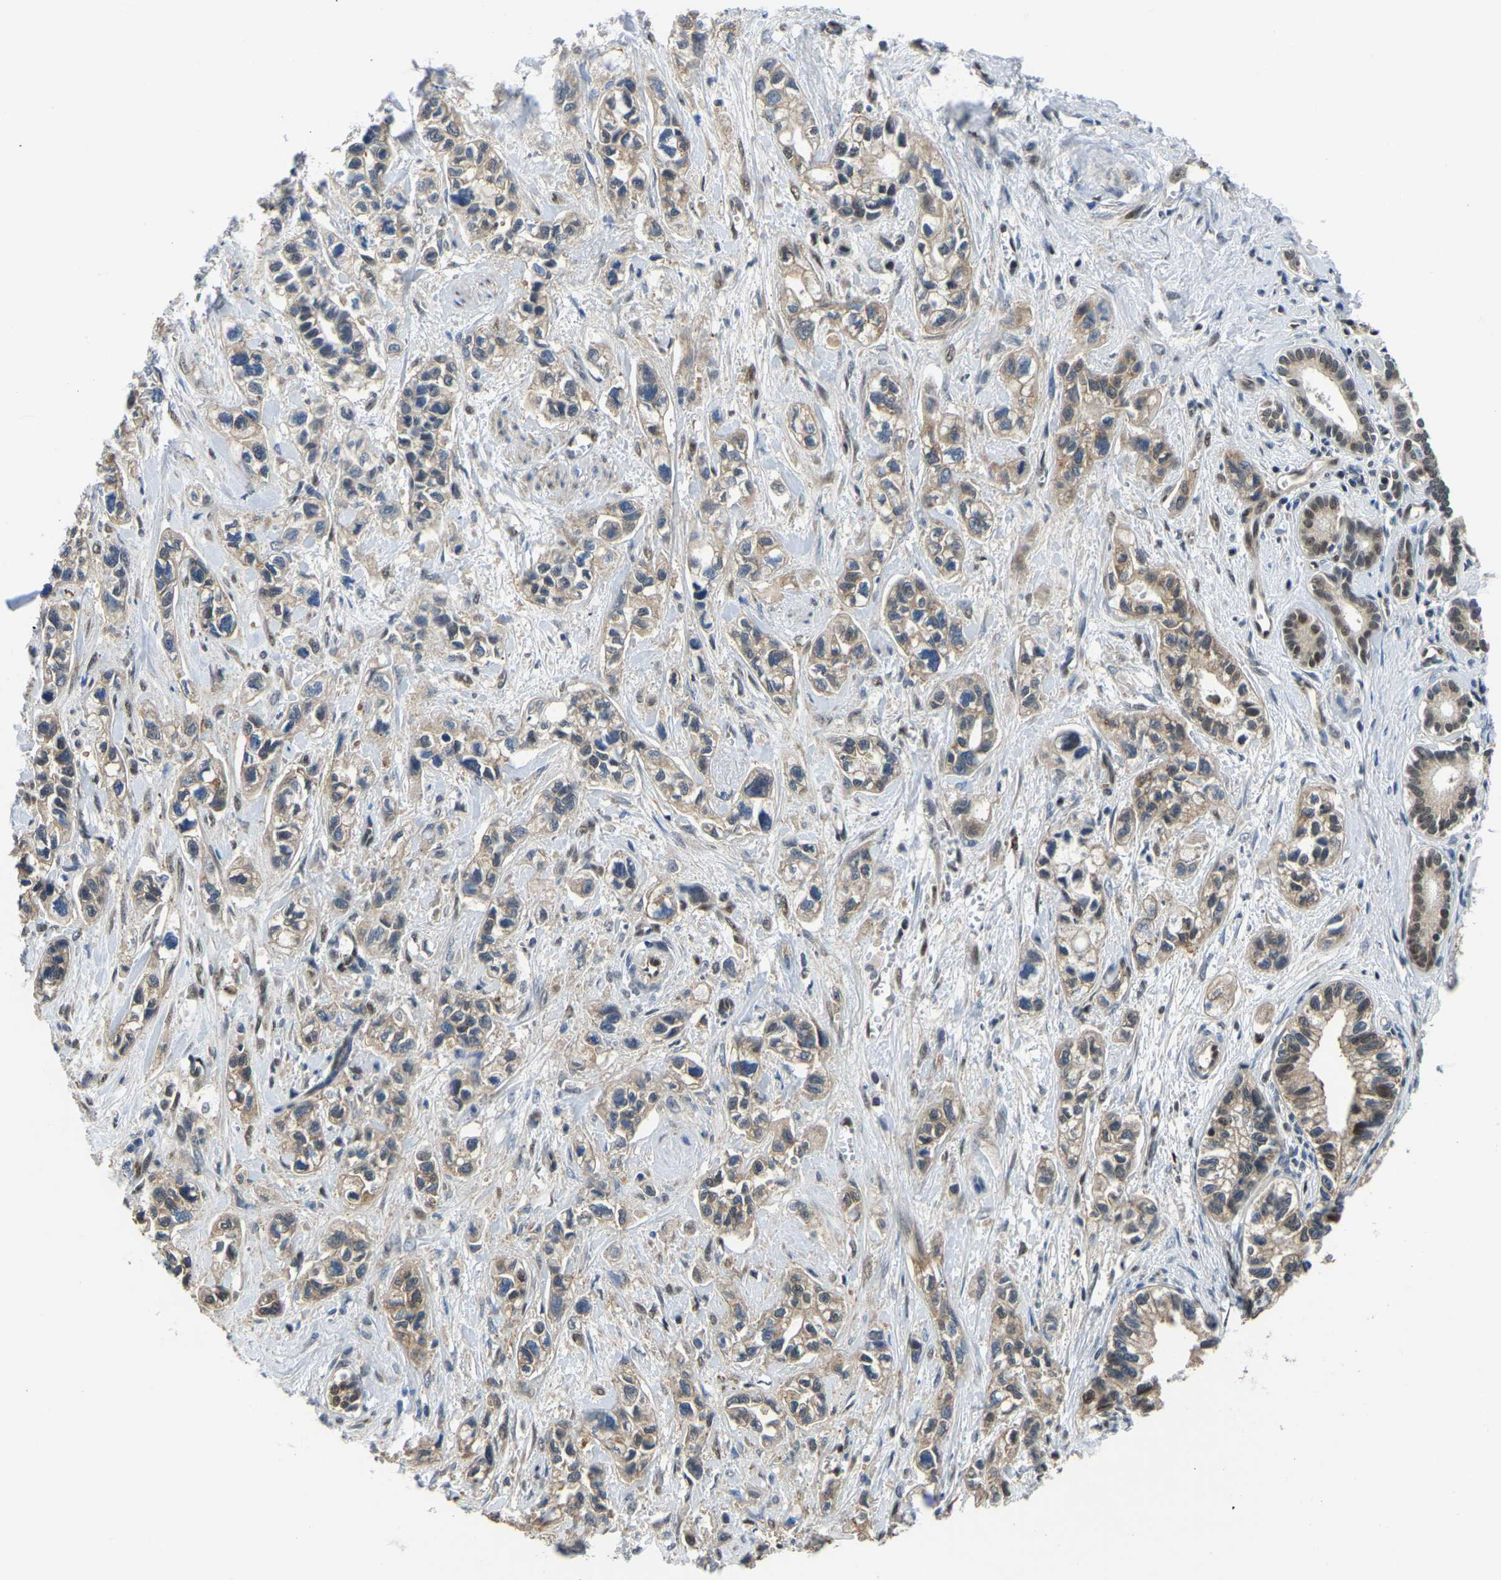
{"staining": {"intensity": "moderate", "quantity": ">75%", "location": "cytoplasmic/membranous,nuclear"}, "tissue": "pancreatic cancer", "cell_type": "Tumor cells", "image_type": "cancer", "snomed": [{"axis": "morphology", "description": "Adenocarcinoma, NOS"}, {"axis": "topography", "description": "Pancreas"}], "caption": "Tumor cells reveal medium levels of moderate cytoplasmic/membranous and nuclear expression in about >75% of cells in human pancreatic cancer. The staining is performed using DAB (3,3'-diaminobenzidine) brown chromogen to label protein expression. The nuclei are counter-stained blue using hematoxylin.", "gene": "DFFA", "patient": {"sex": "male", "age": 74}}